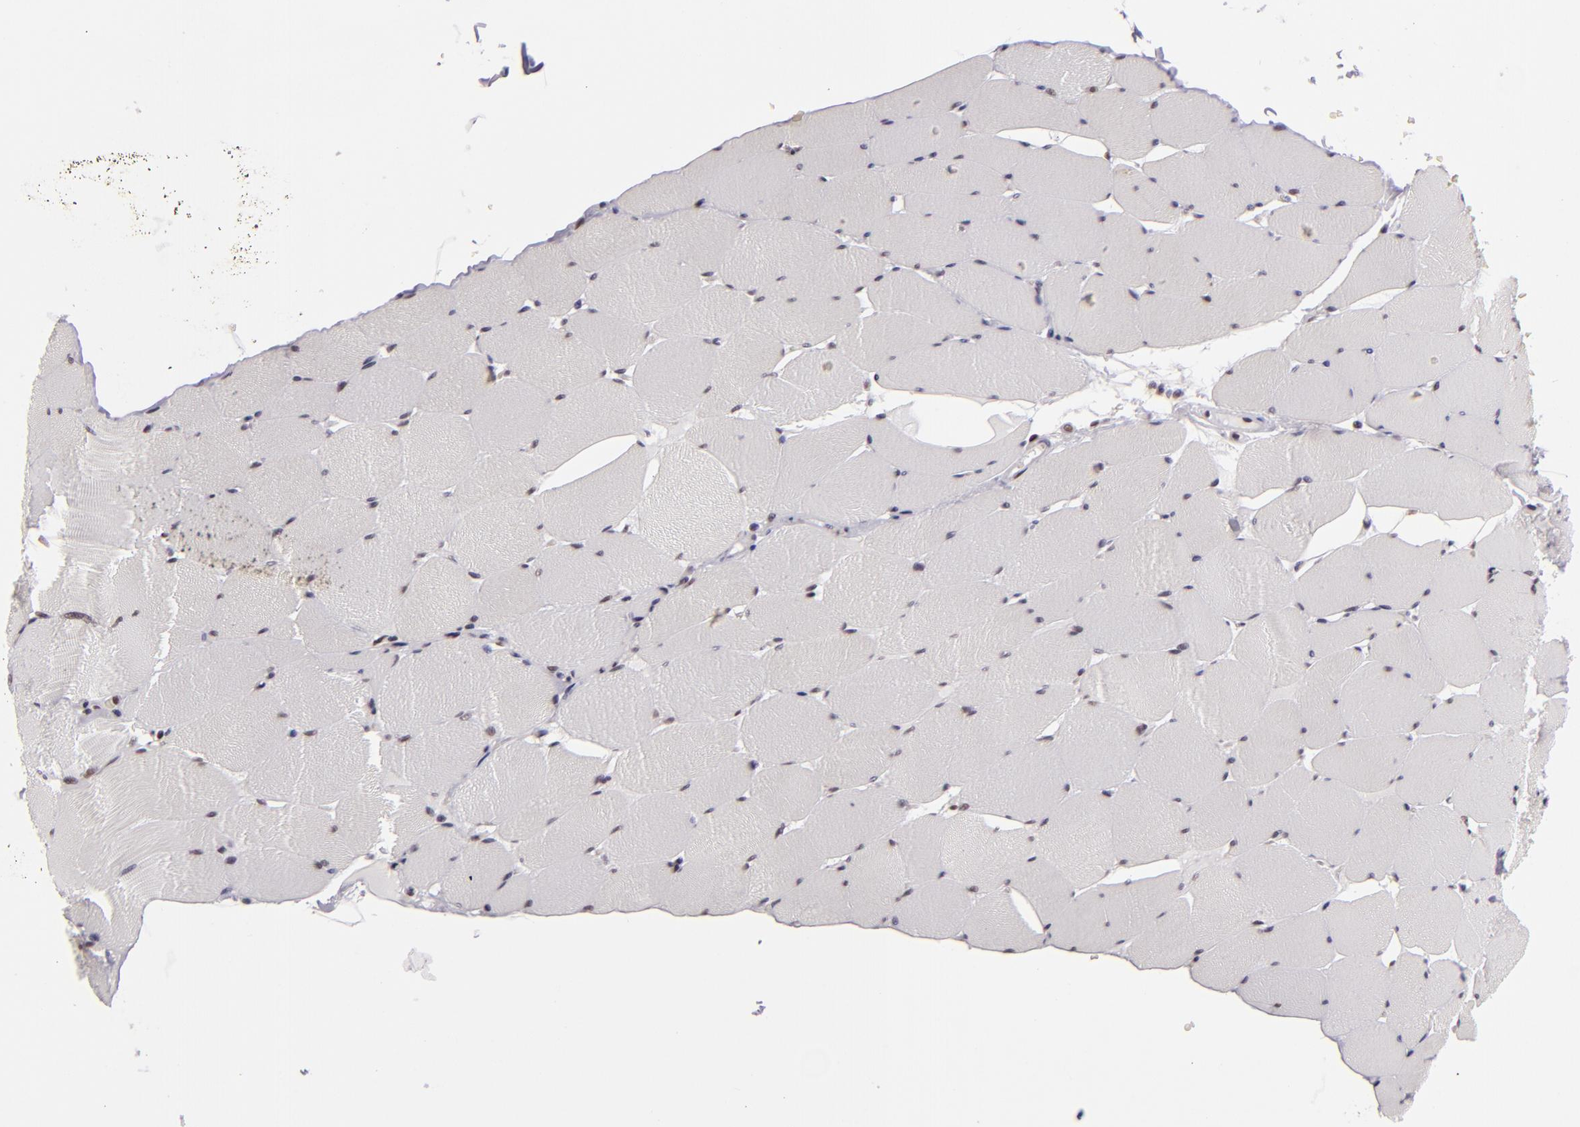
{"staining": {"intensity": "weak", "quantity": "<25%", "location": "nuclear"}, "tissue": "skeletal muscle", "cell_type": "Myocytes", "image_type": "normal", "snomed": [{"axis": "morphology", "description": "Normal tissue, NOS"}, {"axis": "topography", "description": "Skeletal muscle"}], "caption": "A high-resolution histopathology image shows immunohistochemistry staining of benign skeletal muscle, which demonstrates no significant staining in myocytes. (DAB (3,3'-diaminobenzidine) immunohistochemistry with hematoxylin counter stain).", "gene": "BRD8", "patient": {"sex": "male", "age": 62}}